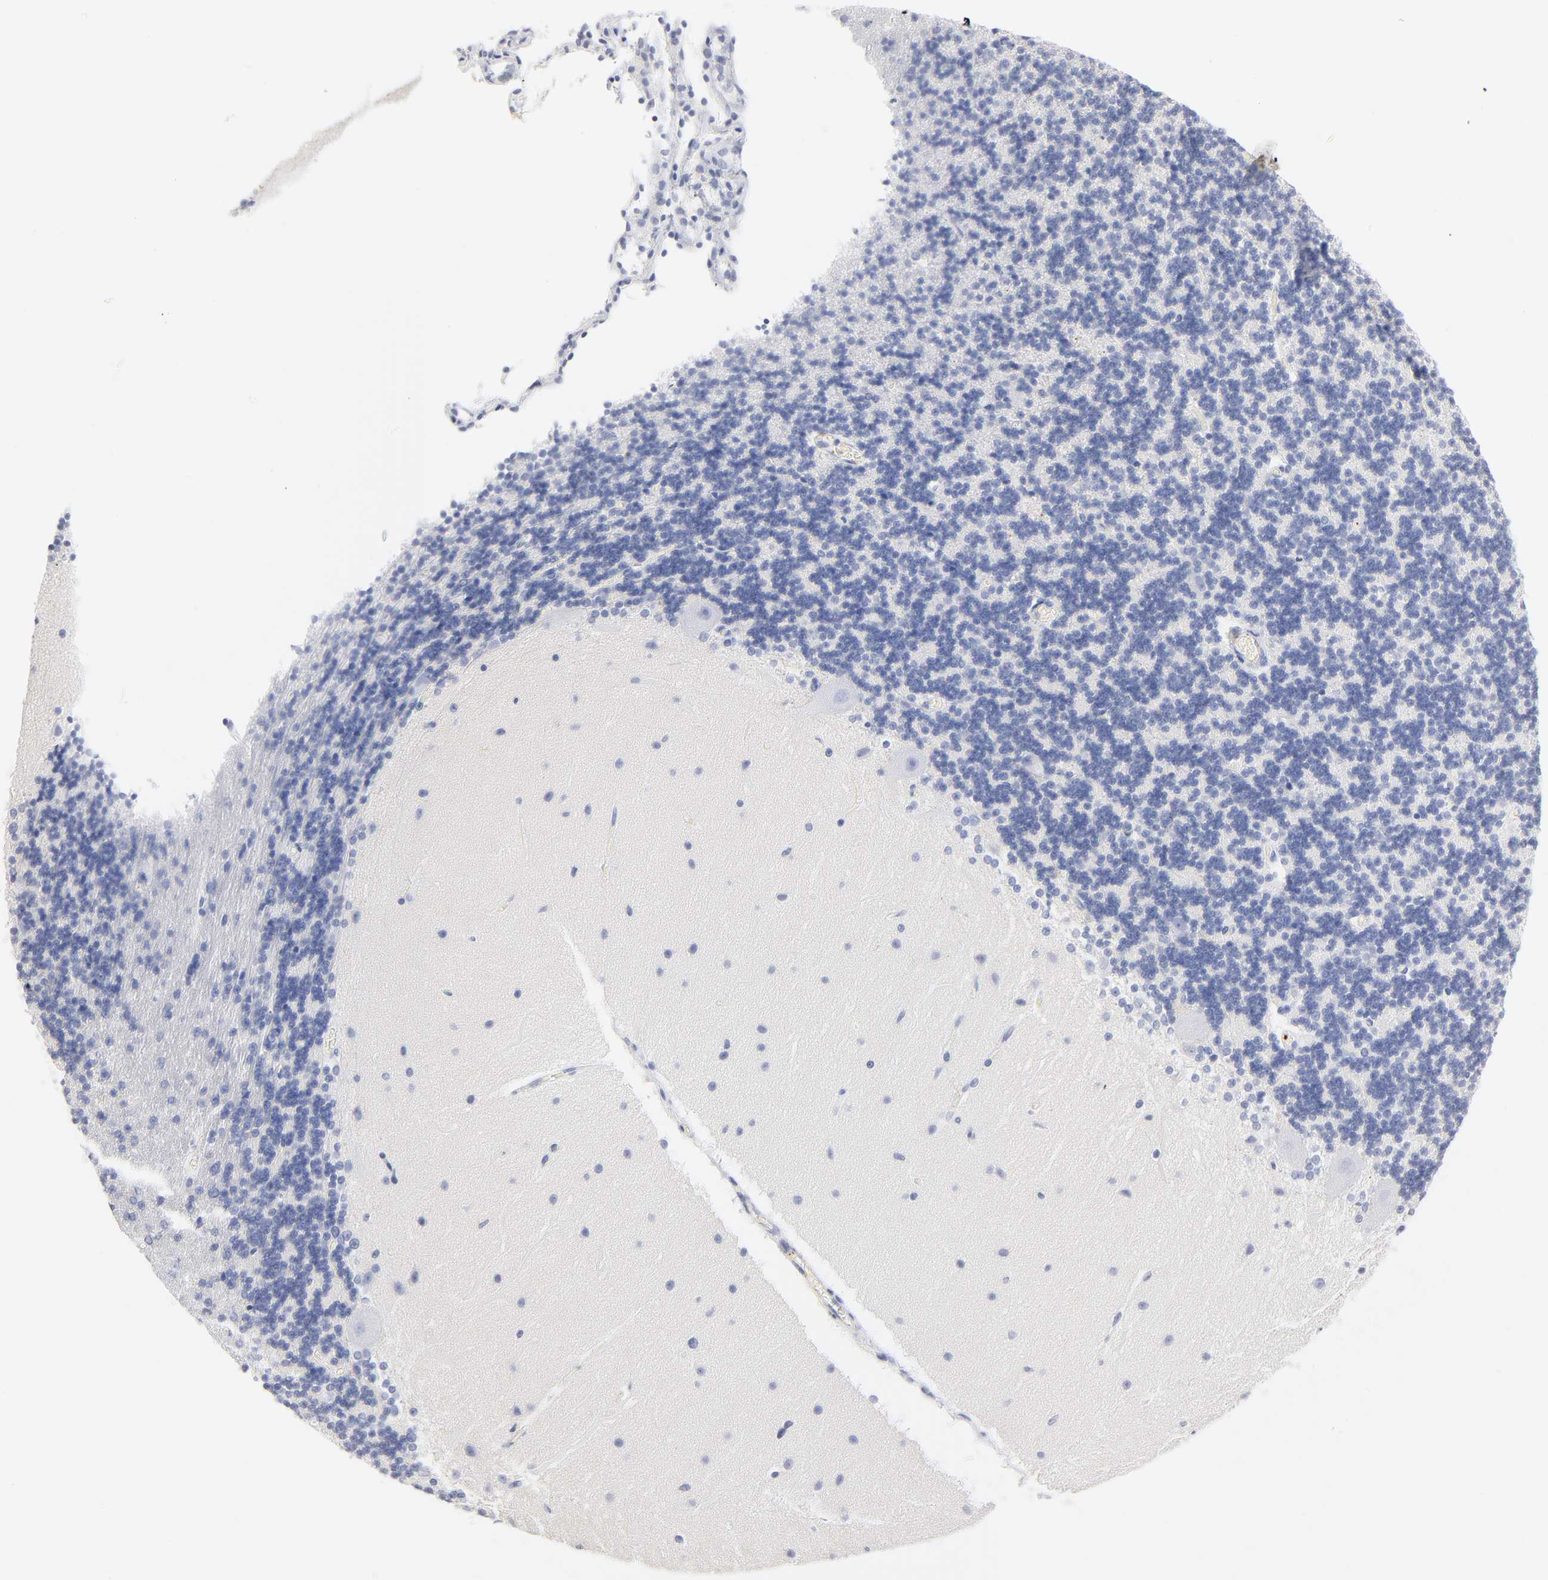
{"staining": {"intensity": "negative", "quantity": "none", "location": "none"}, "tissue": "cerebellum", "cell_type": "Cells in granular layer", "image_type": "normal", "snomed": [{"axis": "morphology", "description": "Normal tissue, NOS"}, {"axis": "topography", "description": "Cerebellum"}], "caption": "IHC of unremarkable cerebellum exhibits no staining in cells in granular layer.", "gene": "AGTR1", "patient": {"sex": "female", "age": 54}}